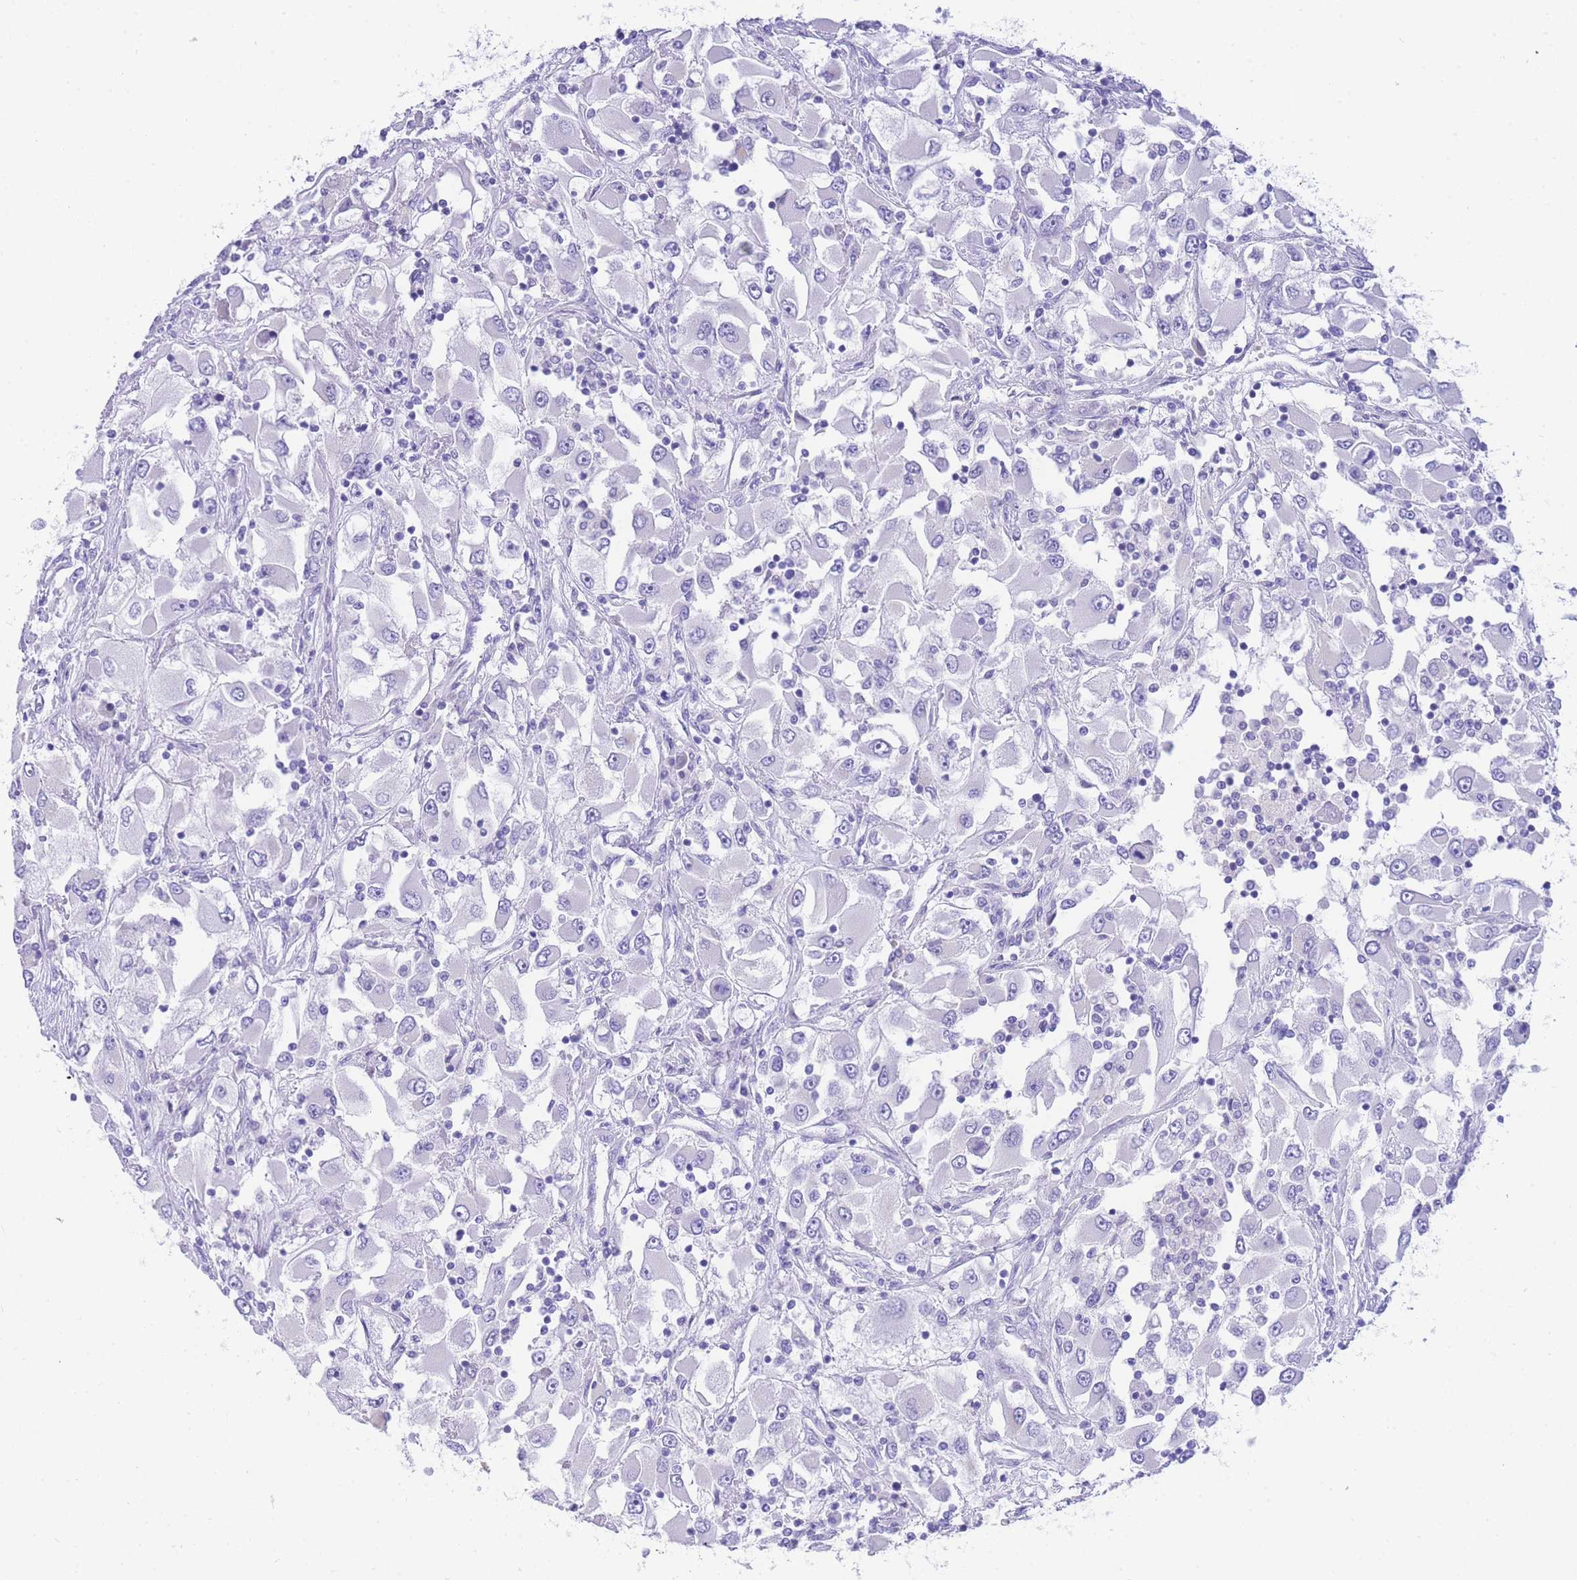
{"staining": {"intensity": "negative", "quantity": "none", "location": "none"}, "tissue": "renal cancer", "cell_type": "Tumor cells", "image_type": "cancer", "snomed": [{"axis": "morphology", "description": "Adenocarcinoma, NOS"}, {"axis": "topography", "description": "Kidney"}], "caption": "Immunohistochemical staining of renal cancer reveals no significant positivity in tumor cells. Nuclei are stained in blue.", "gene": "TIFAB", "patient": {"sex": "female", "age": 52}}